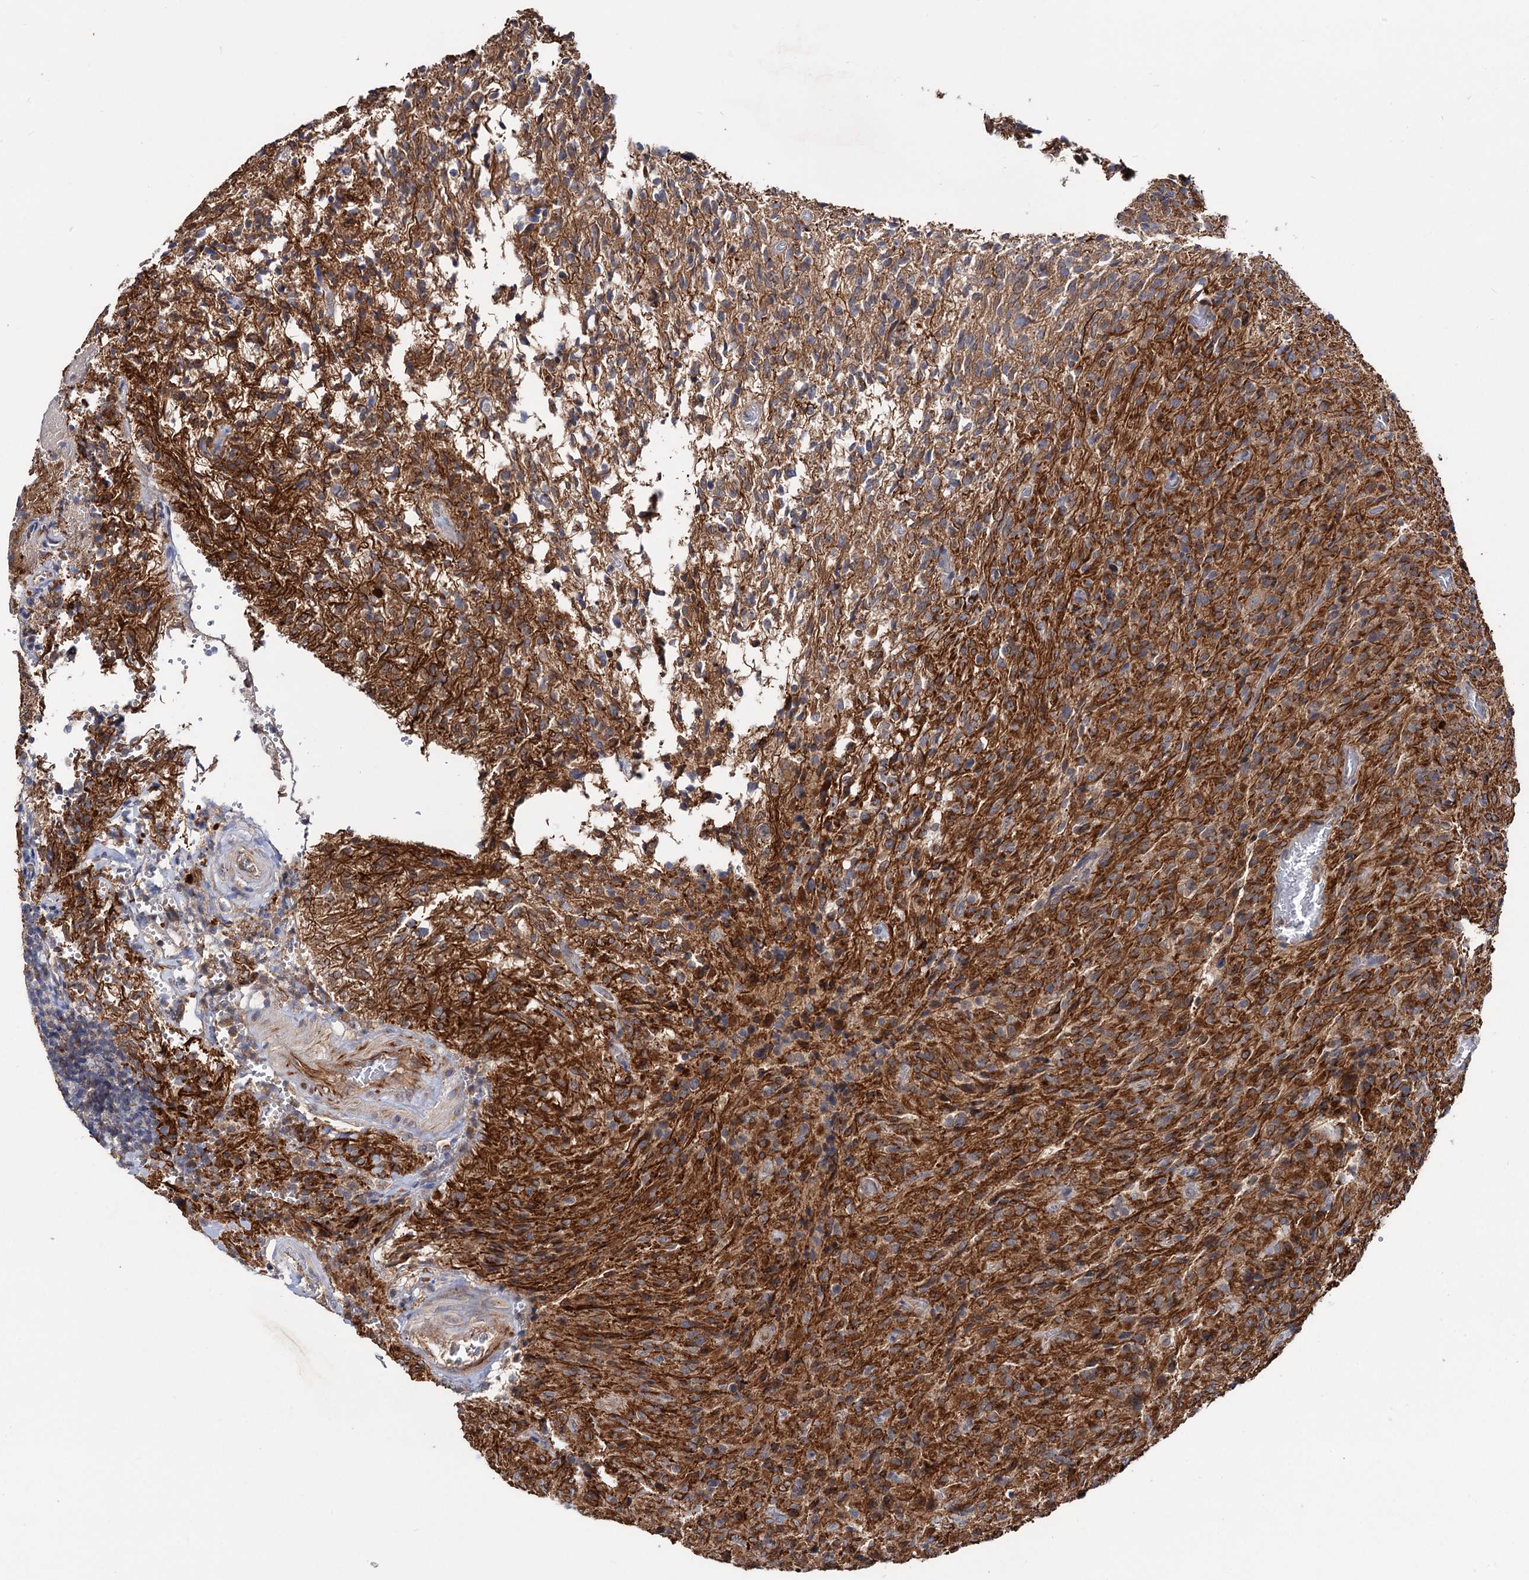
{"staining": {"intensity": "moderate", "quantity": "<25%", "location": "cytoplasmic/membranous"}, "tissue": "glioma", "cell_type": "Tumor cells", "image_type": "cancer", "snomed": [{"axis": "morphology", "description": "Glioma, malignant, High grade"}, {"axis": "topography", "description": "Brain"}], "caption": "This image shows immunohistochemistry (IHC) staining of malignant glioma (high-grade), with low moderate cytoplasmic/membranous expression in approximately <25% of tumor cells.", "gene": "TEX9", "patient": {"sex": "female", "age": 57}}